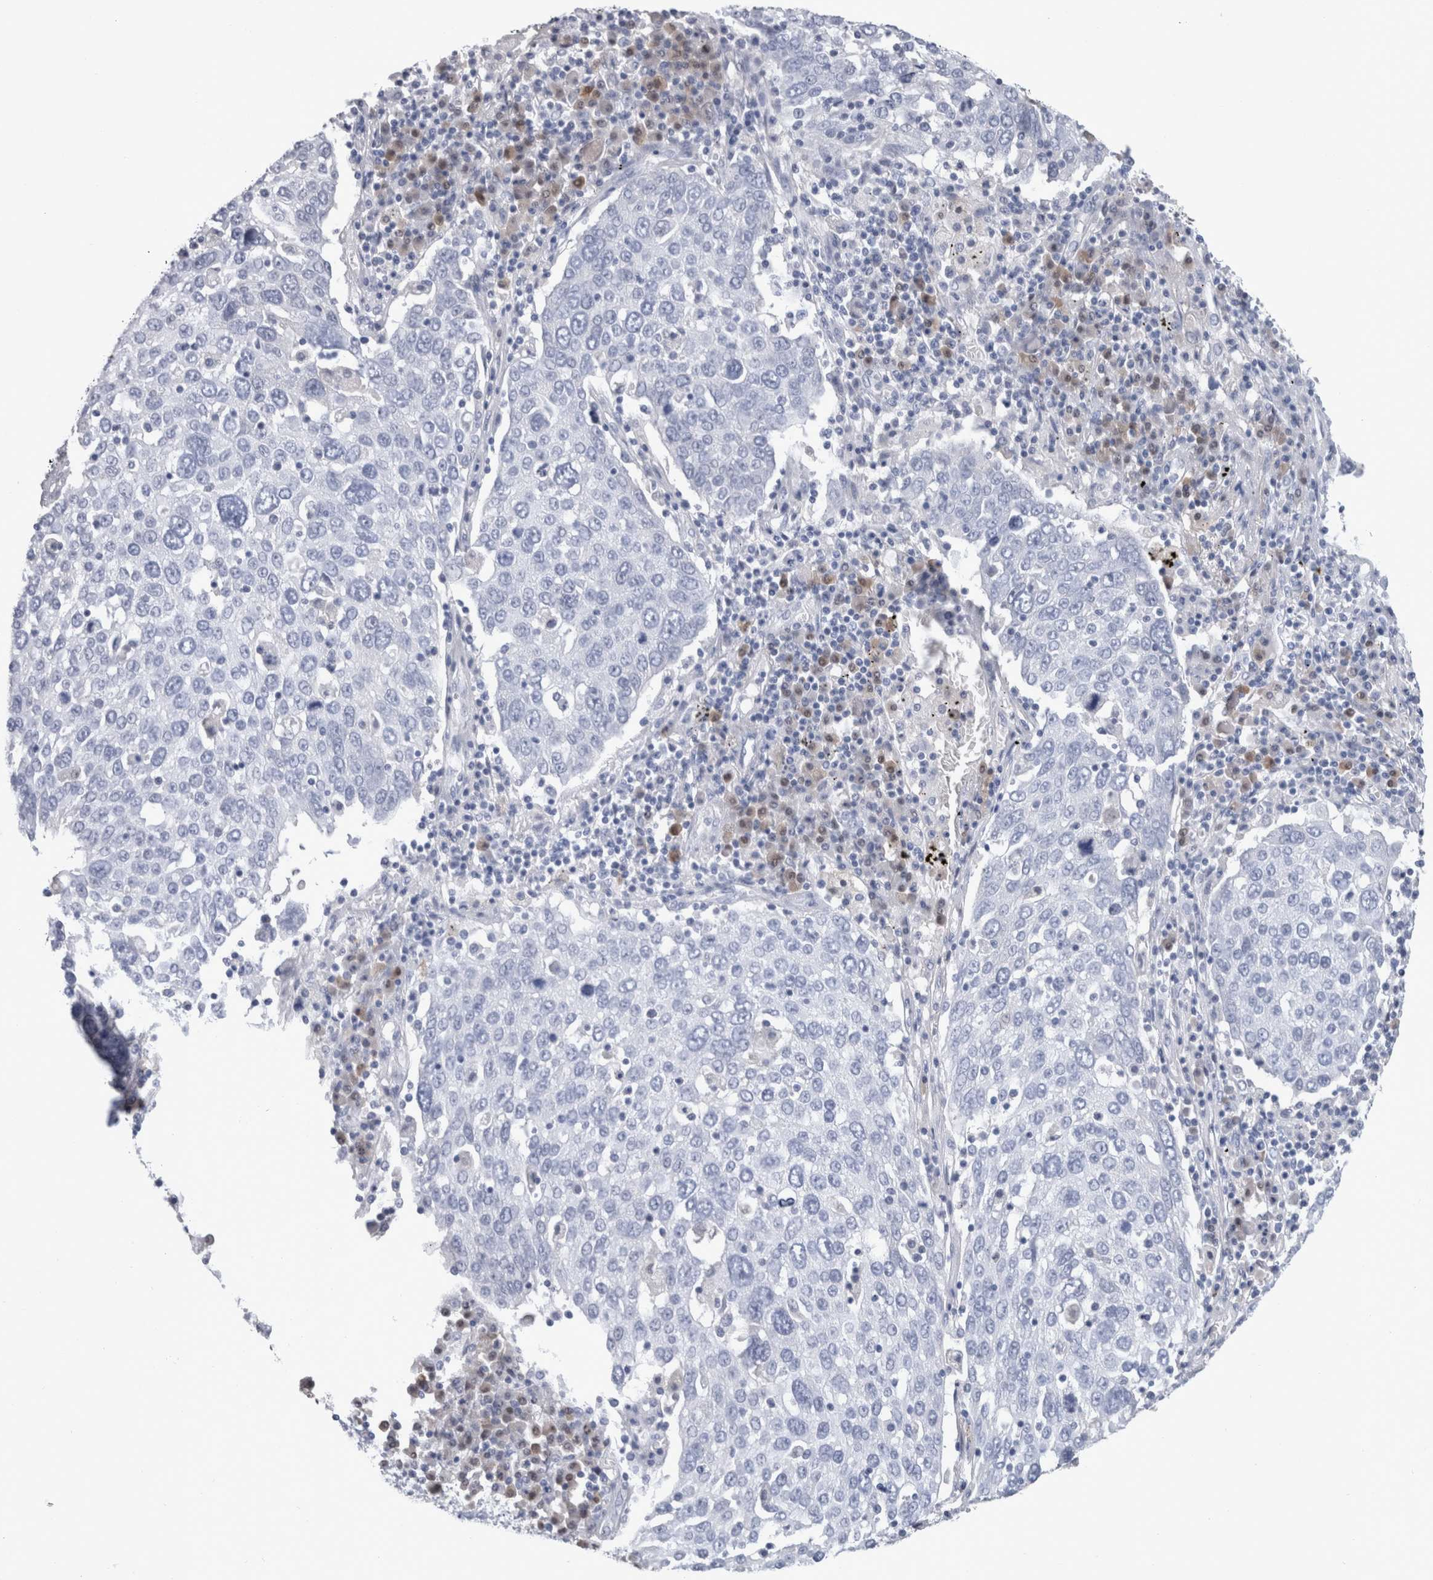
{"staining": {"intensity": "negative", "quantity": "none", "location": "none"}, "tissue": "lung cancer", "cell_type": "Tumor cells", "image_type": "cancer", "snomed": [{"axis": "morphology", "description": "Squamous cell carcinoma, NOS"}, {"axis": "topography", "description": "Lung"}], "caption": "Immunohistochemical staining of human lung cancer (squamous cell carcinoma) displays no significant positivity in tumor cells.", "gene": "CA8", "patient": {"sex": "male", "age": 65}}